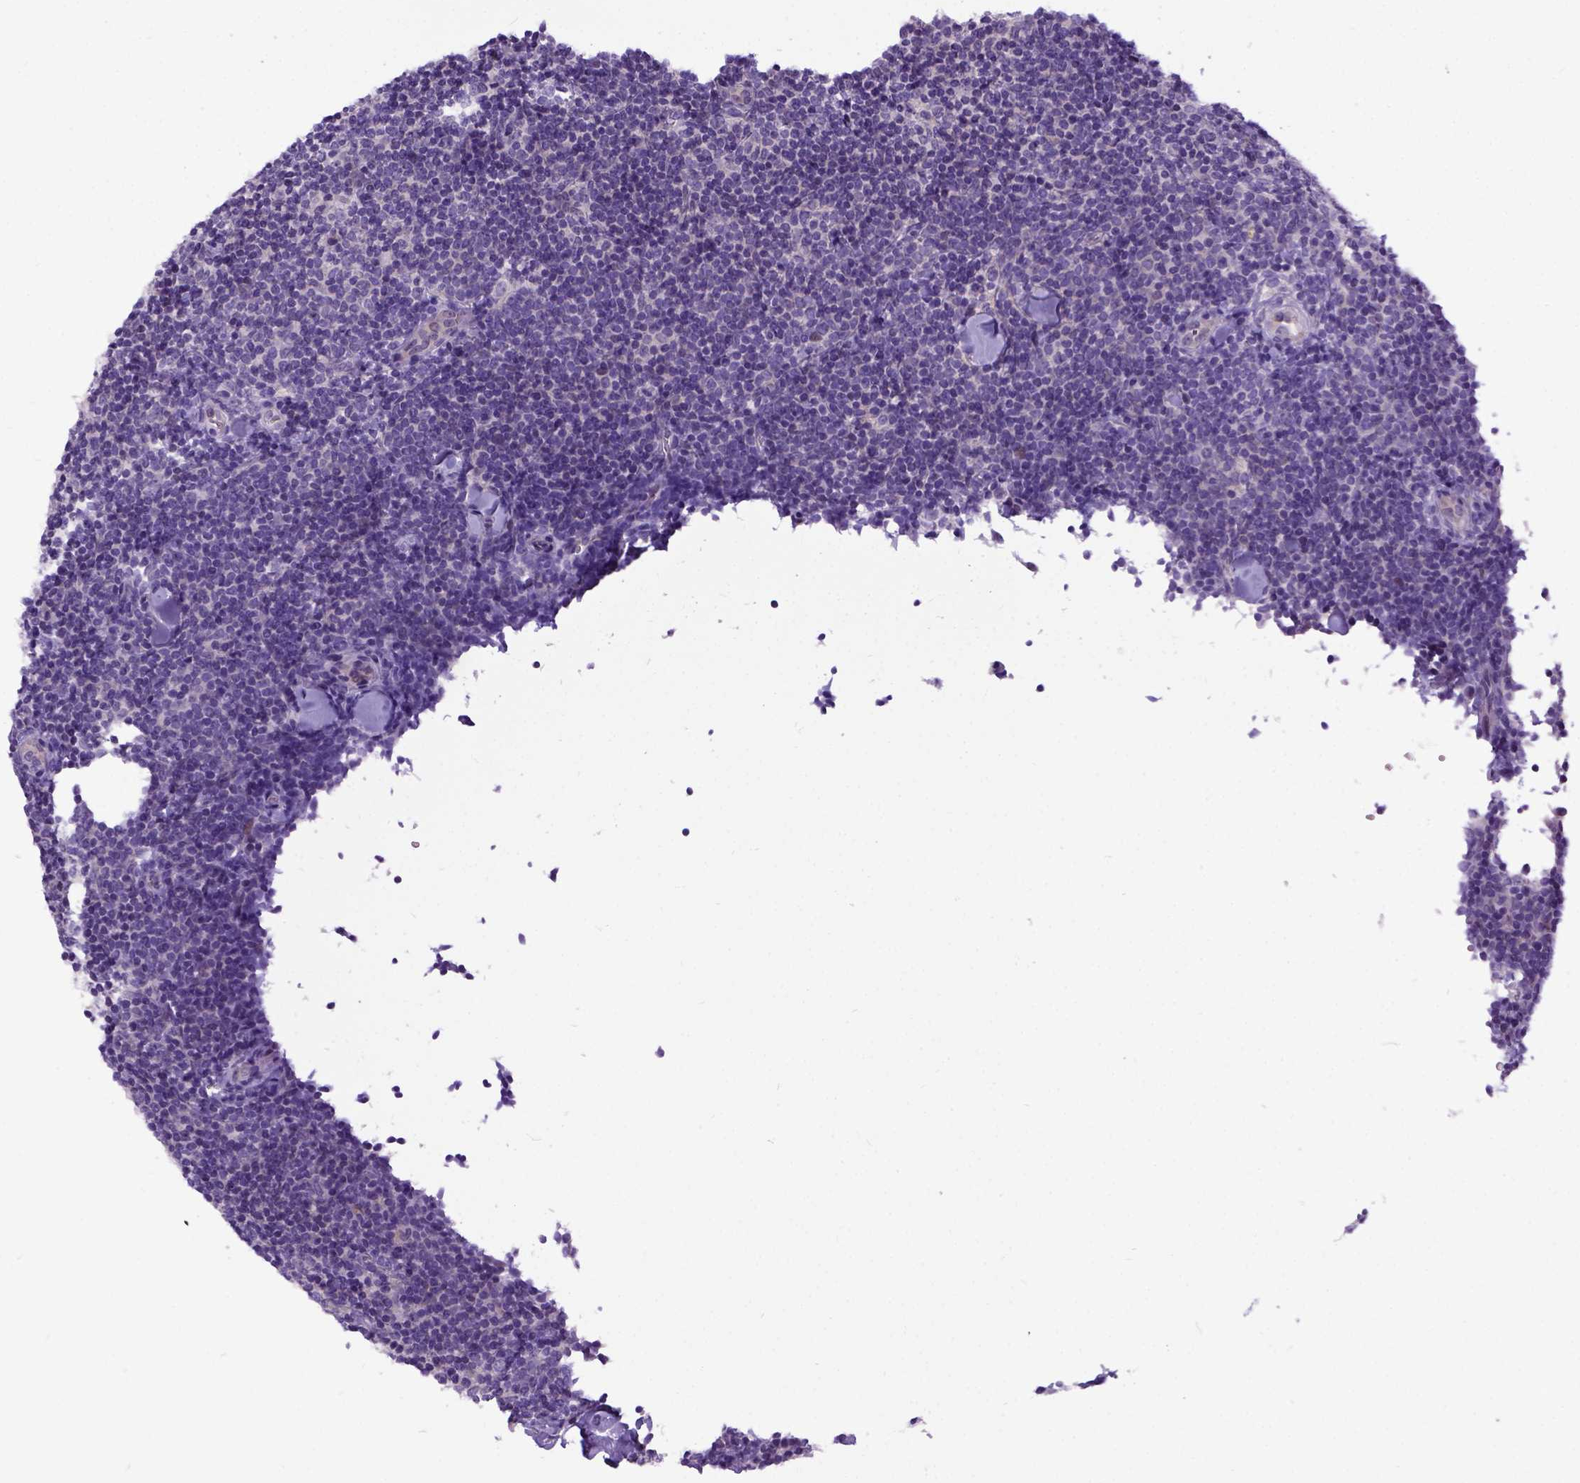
{"staining": {"intensity": "weak", "quantity": "<25%", "location": "cytoplasmic/membranous"}, "tissue": "lymphoma", "cell_type": "Tumor cells", "image_type": "cancer", "snomed": [{"axis": "morphology", "description": "Malignant lymphoma, non-Hodgkin's type, Low grade"}, {"axis": "topography", "description": "Lymph node"}], "caption": "Immunohistochemistry (IHC) photomicrograph of neoplastic tissue: human lymphoma stained with DAB displays no significant protein positivity in tumor cells.", "gene": "NEK5", "patient": {"sex": "female", "age": 56}}